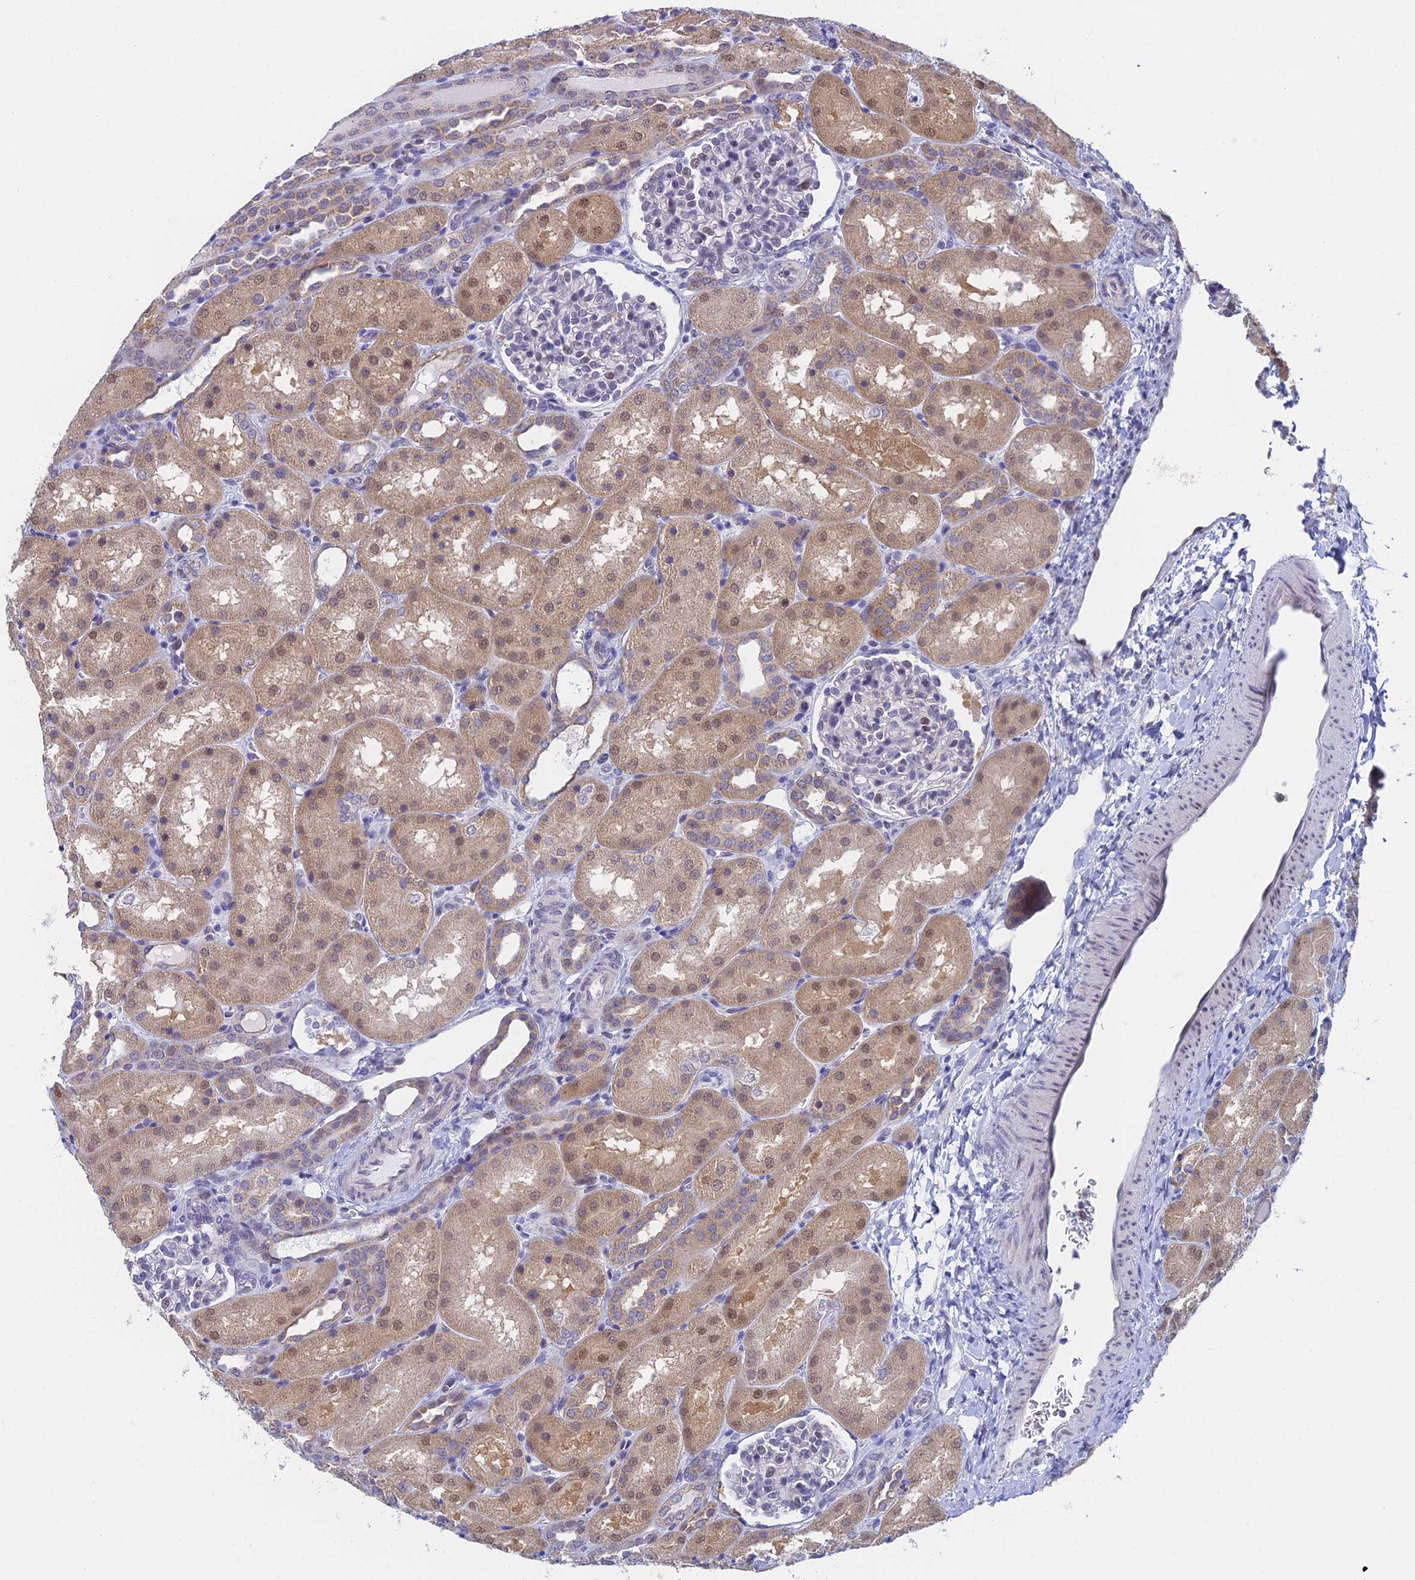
{"staining": {"intensity": "negative", "quantity": "none", "location": "none"}, "tissue": "kidney", "cell_type": "Cells in glomeruli", "image_type": "normal", "snomed": [{"axis": "morphology", "description": "Normal tissue, NOS"}, {"axis": "topography", "description": "Kidney"}], "caption": "There is no significant staining in cells in glomeruli of kidney.", "gene": "MRPL17", "patient": {"sex": "male", "age": 1}}